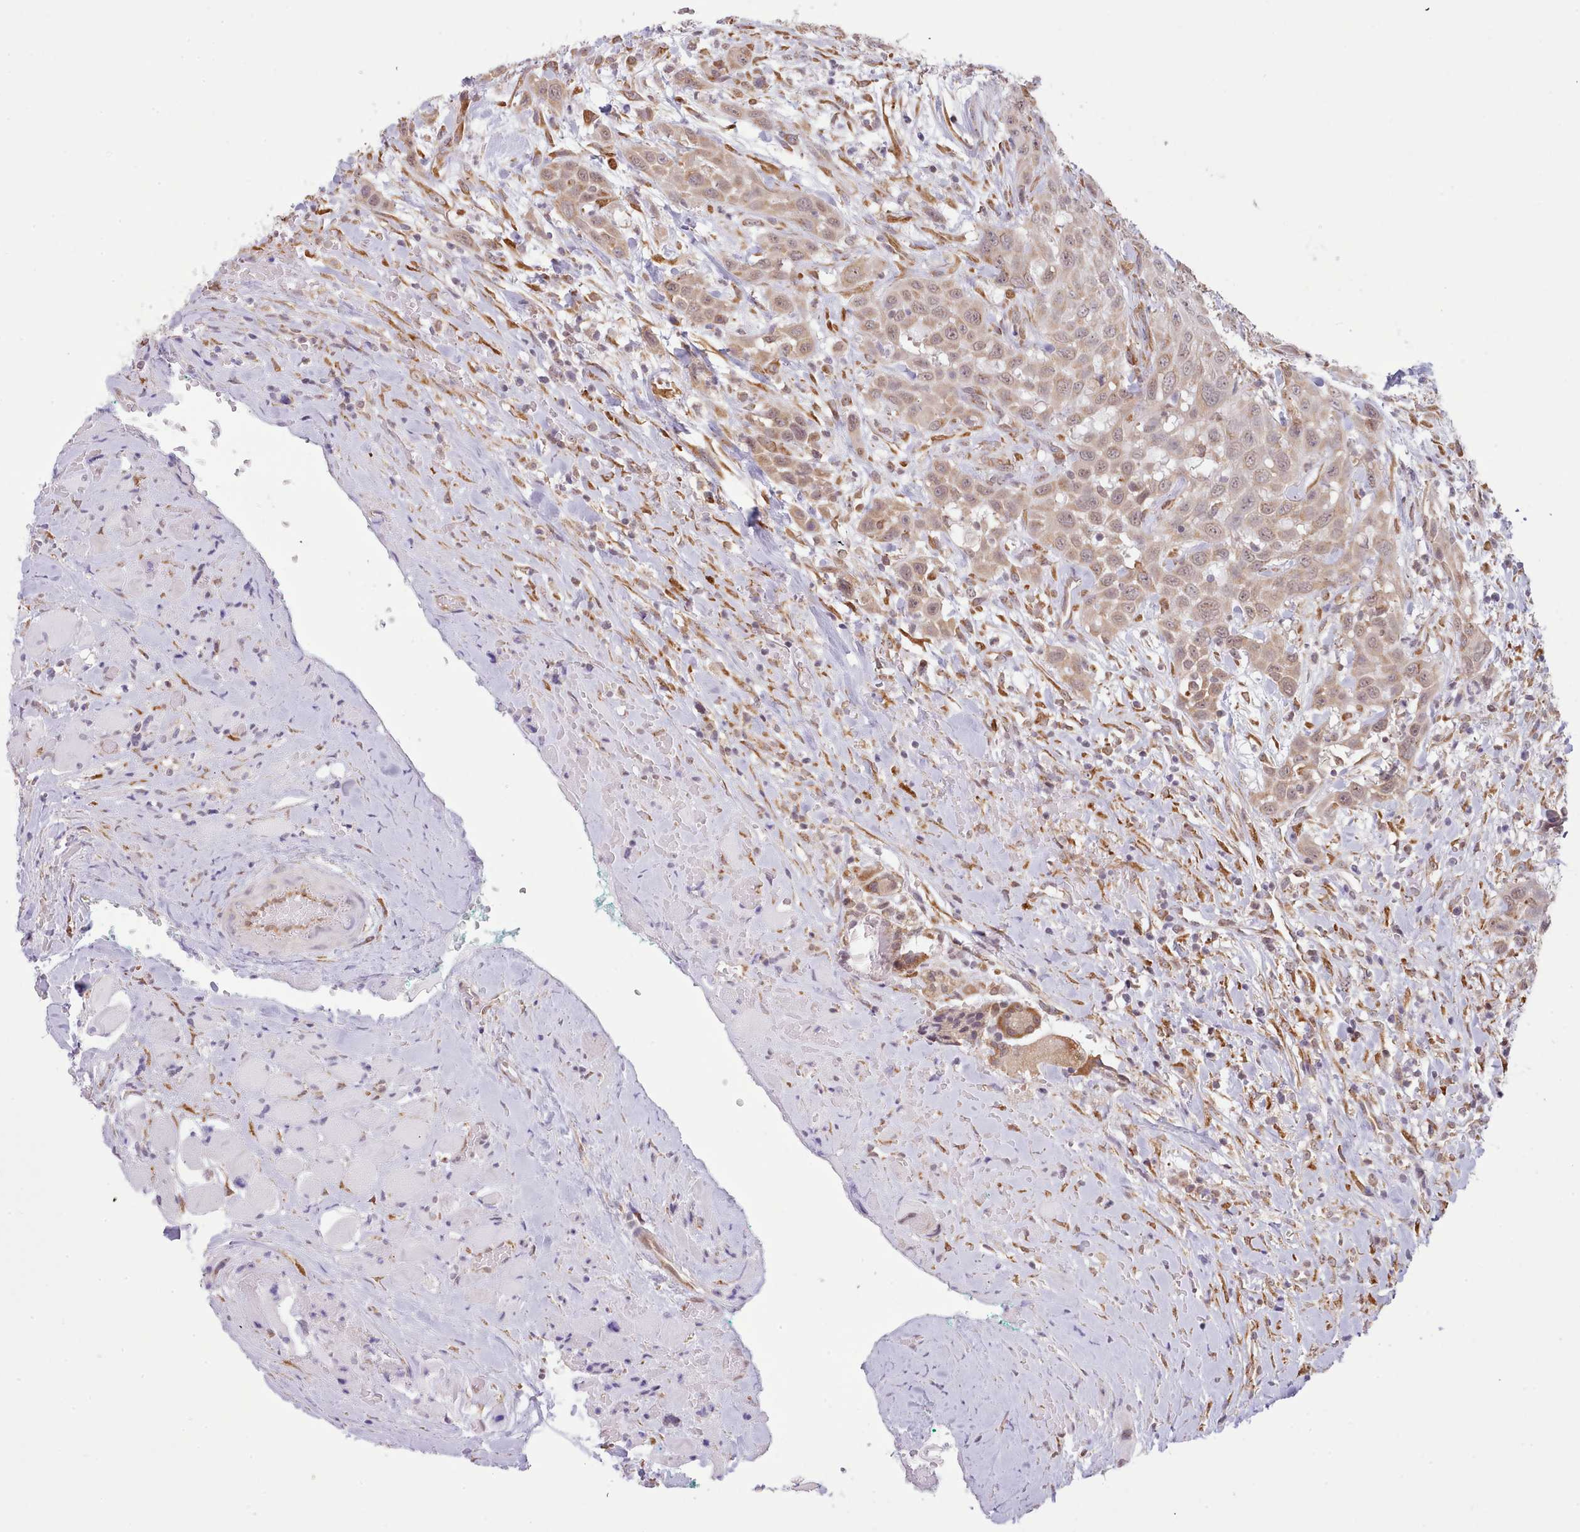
{"staining": {"intensity": "weak", "quantity": ">75%", "location": "cytoplasmic/membranous,nuclear"}, "tissue": "head and neck cancer", "cell_type": "Tumor cells", "image_type": "cancer", "snomed": [{"axis": "morphology", "description": "Squamous cell carcinoma, NOS"}, {"axis": "topography", "description": "Head-Neck"}], "caption": "Head and neck squamous cell carcinoma was stained to show a protein in brown. There is low levels of weak cytoplasmic/membranous and nuclear positivity in approximately >75% of tumor cells.", "gene": "SEC61B", "patient": {"sex": "male", "age": 81}}